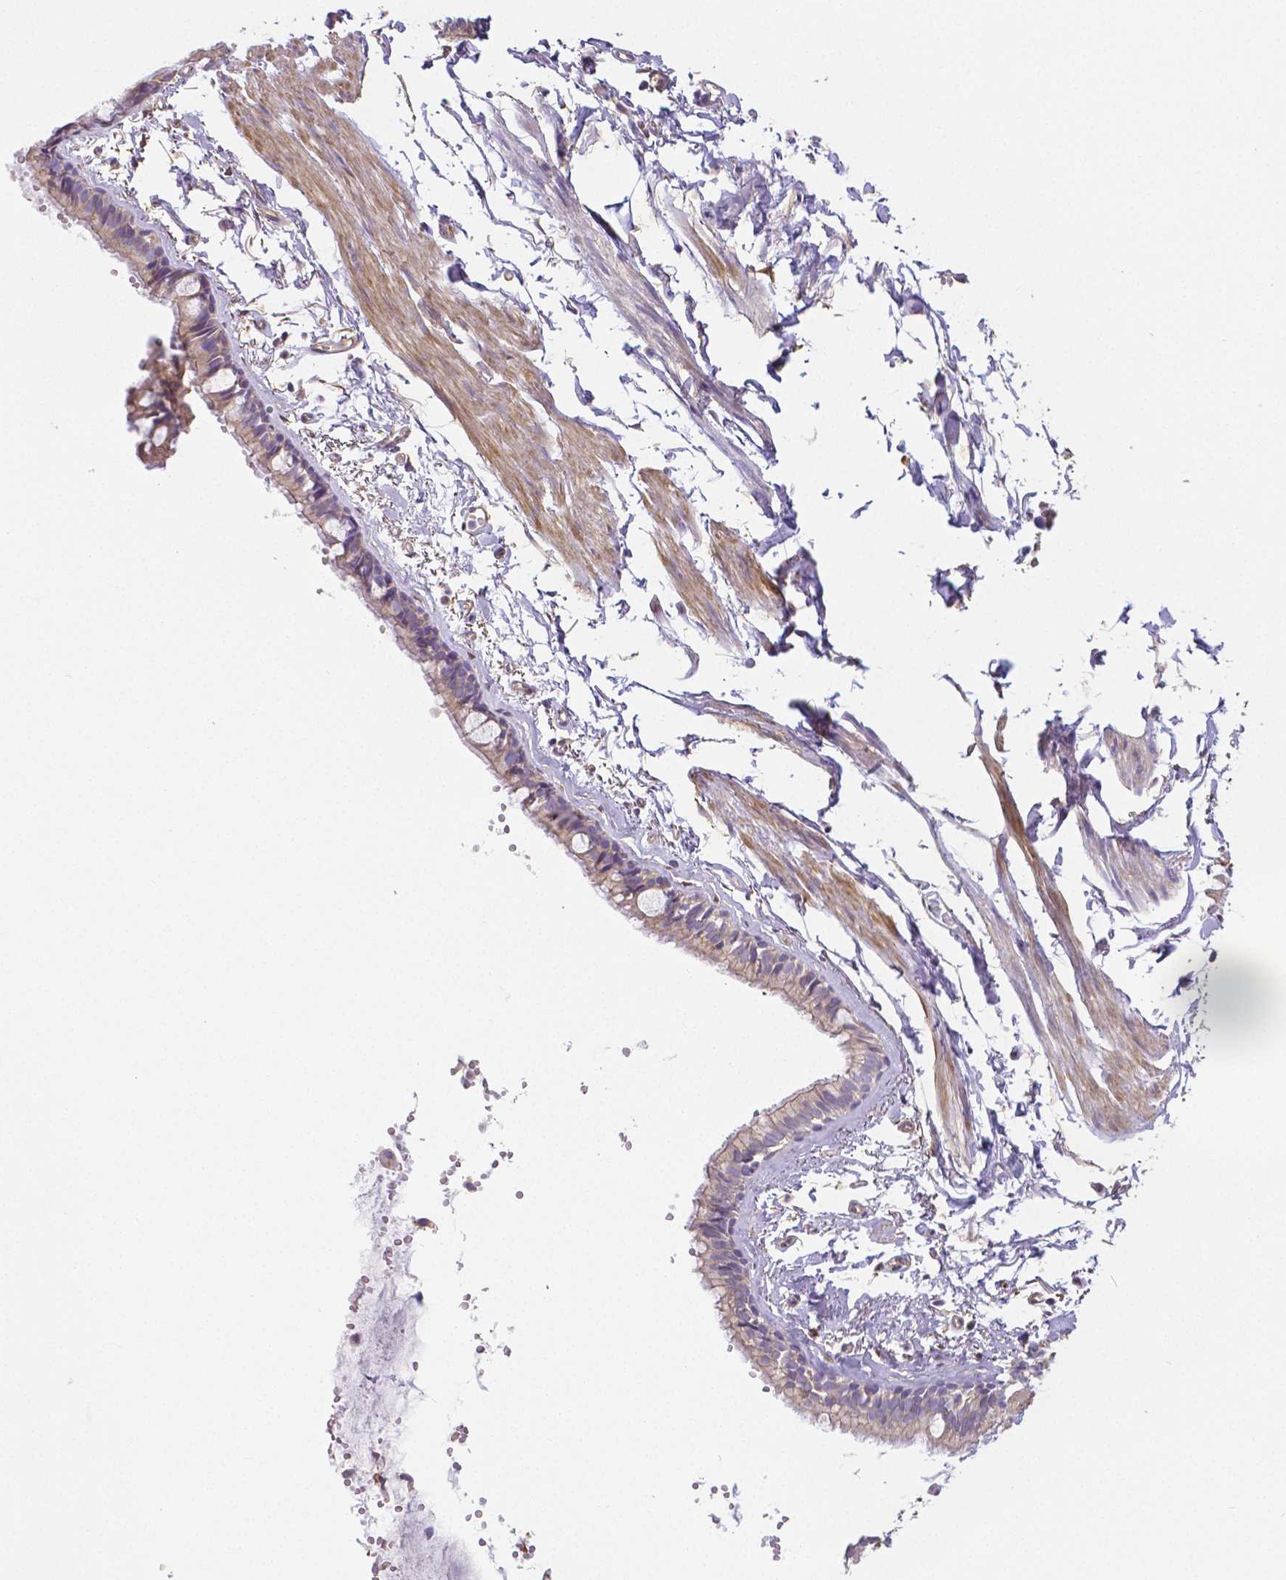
{"staining": {"intensity": "moderate", "quantity": "25%-75%", "location": "cytoplasmic/membranous"}, "tissue": "bronchus", "cell_type": "Respiratory epithelial cells", "image_type": "normal", "snomed": [{"axis": "morphology", "description": "Normal tissue, NOS"}, {"axis": "topography", "description": "Bronchus"}], "caption": "Immunohistochemical staining of unremarkable human bronchus demonstrates medium levels of moderate cytoplasmic/membranous positivity in about 25%-75% of respiratory epithelial cells.", "gene": "CRMP1", "patient": {"sex": "female", "age": 59}}